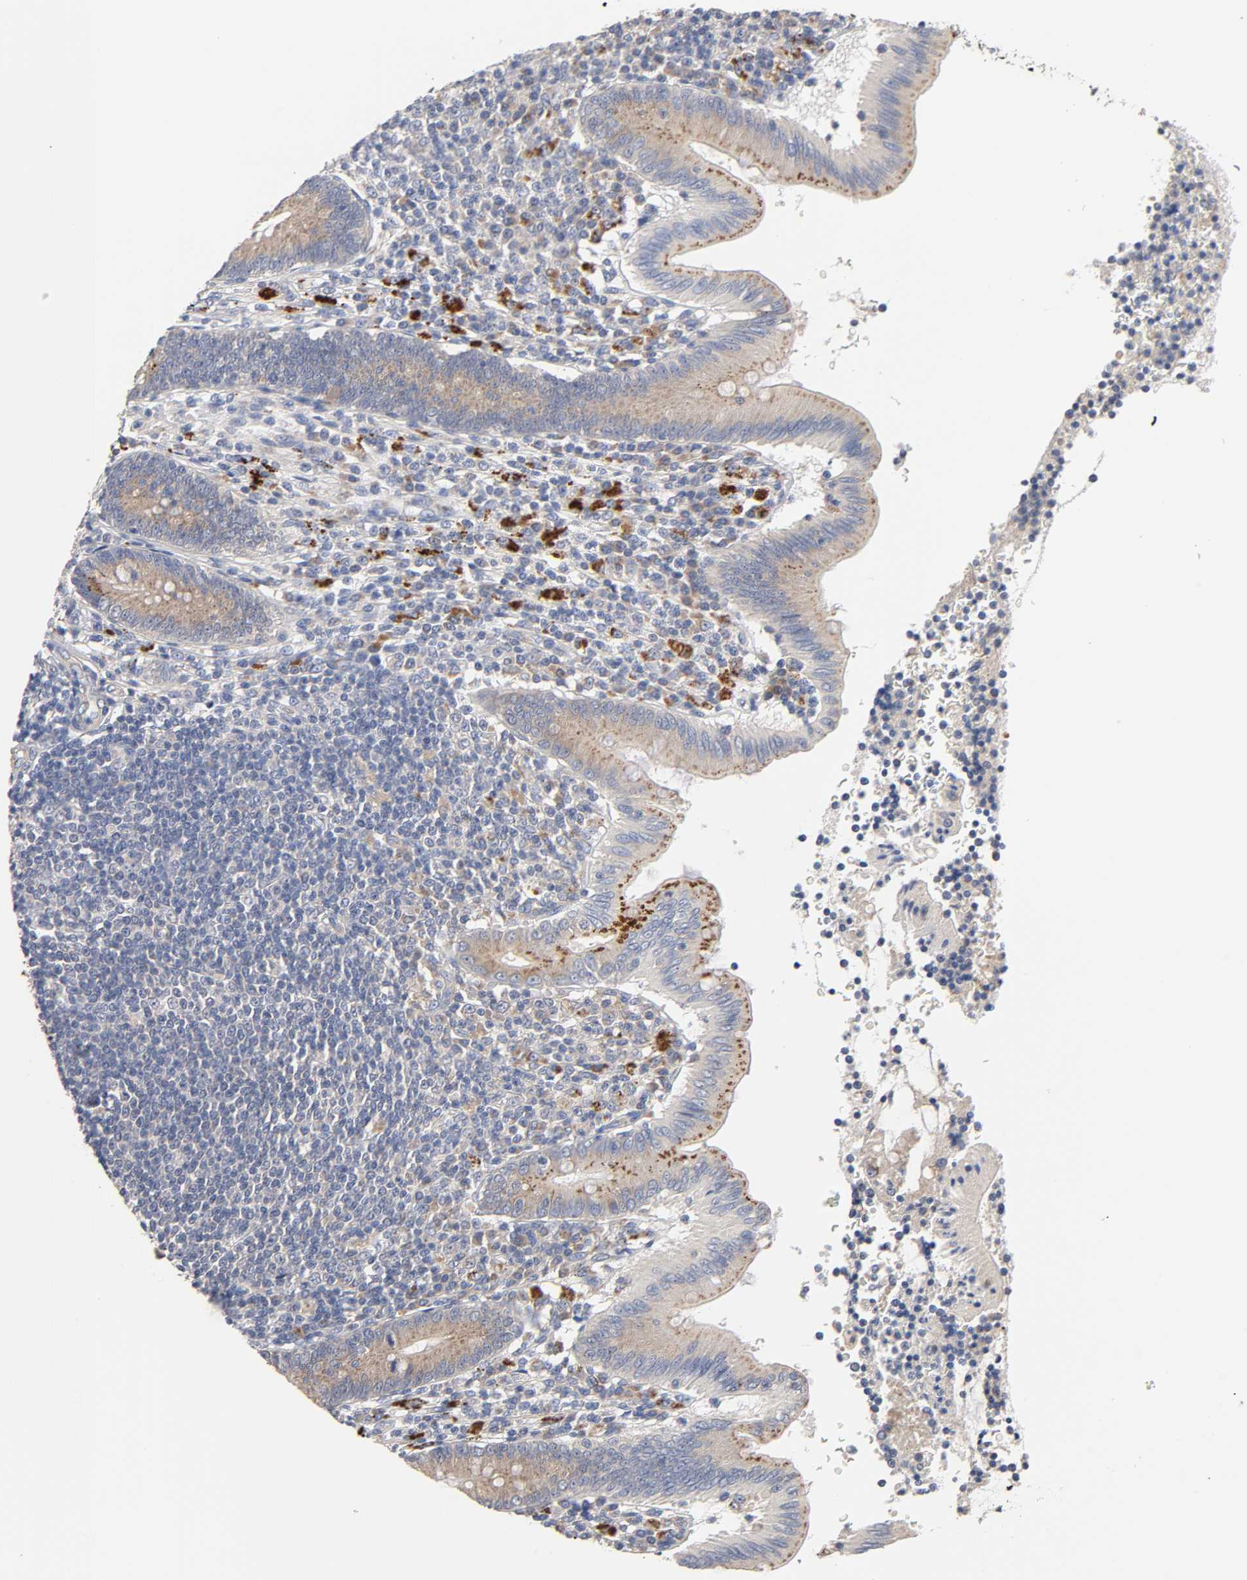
{"staining": {"intensity": "weak", "quantity": ">75%", "location": "cytoplasmic/membranous"}, "tissue": "appendix", "cell_type": "Glandular cells", "image_type": "normal", "snomed": [{"axis": "morphology", "description": "Normal tissue, NOS"}, {"axis": "morphology", "description": "Inflammation, NOS"}, {"axis": "topography", "description": "Appendix"}], "caption": "An image of human appendix stained for a protein shows weak cytoplasmic/membranous brown staining in glandular cells. (Brightfield microscopy of DAB IHC at high magnification).", "gene": "C17orf75", "patient": {"sex": "male", "age": 46}}